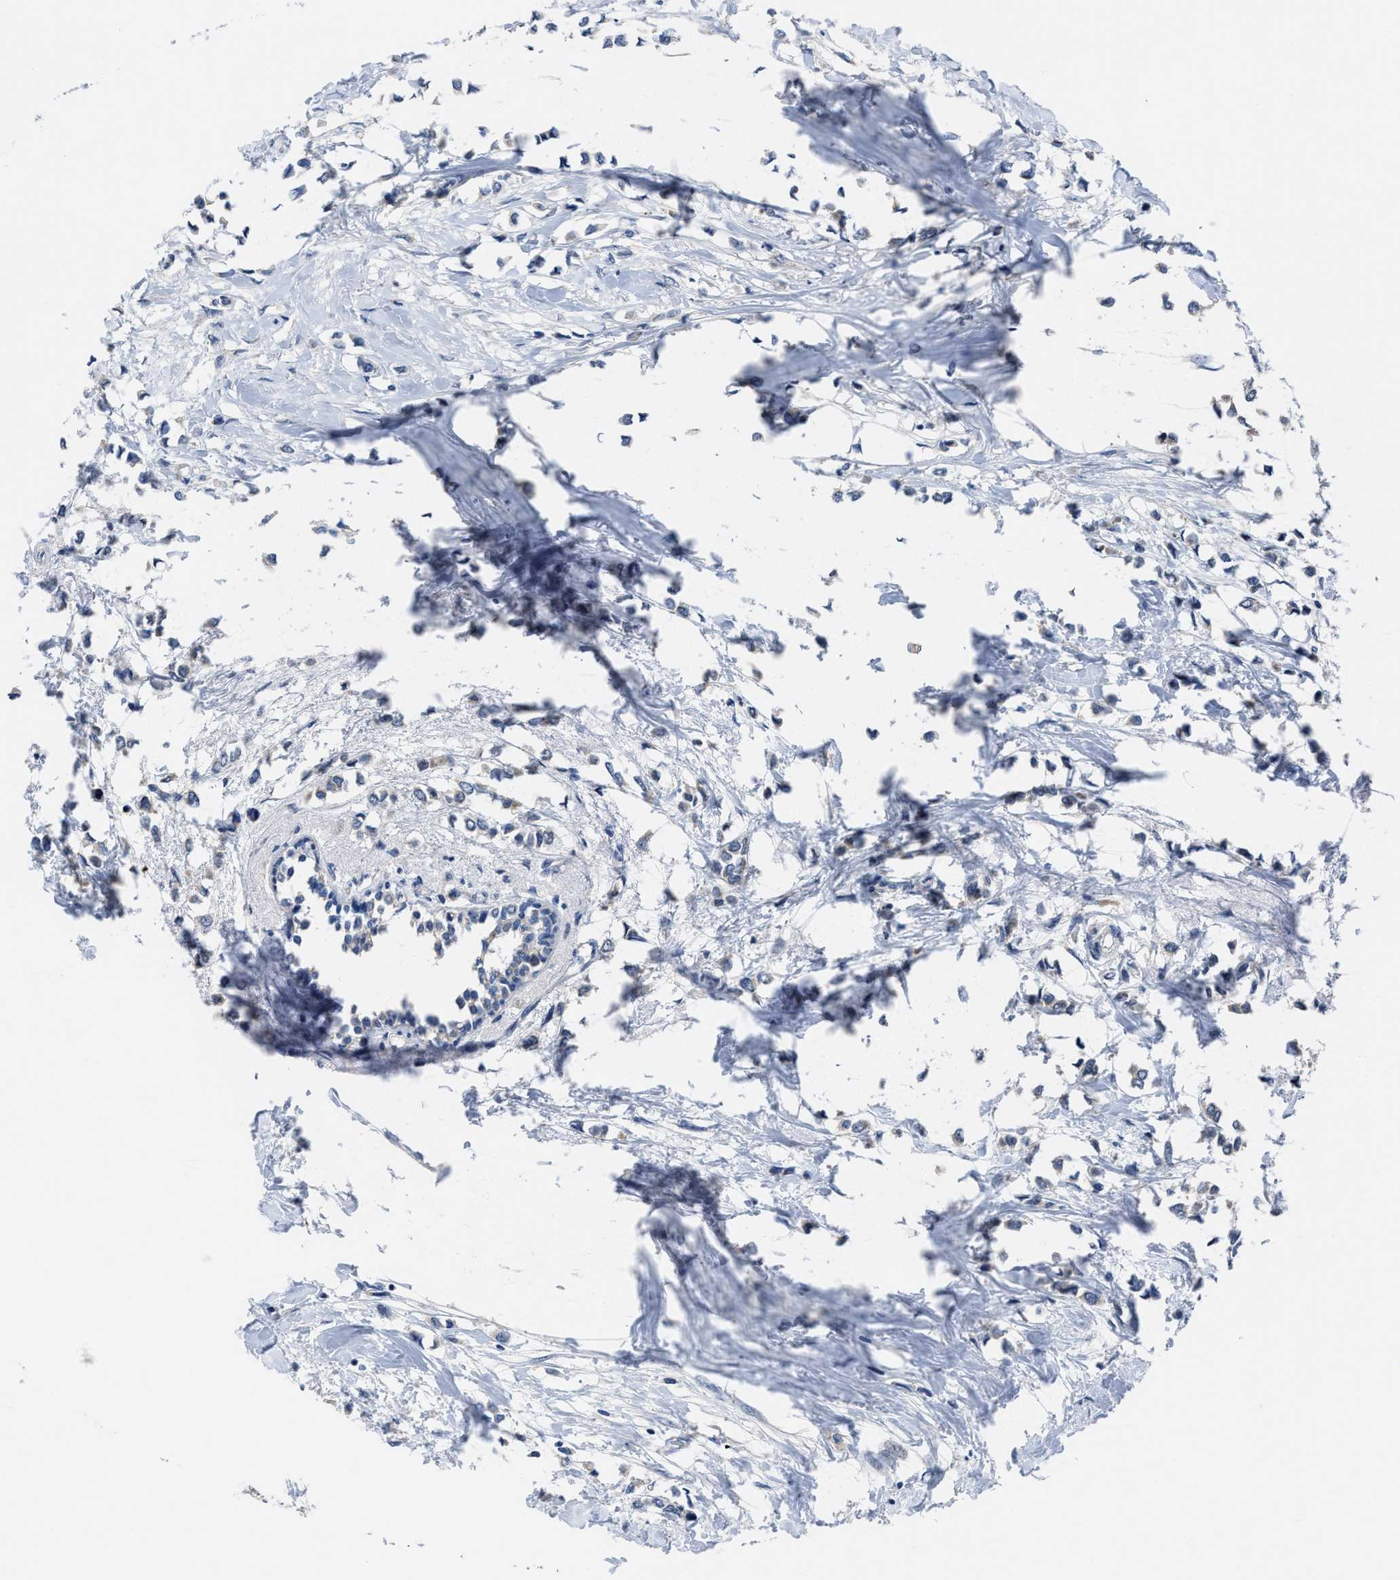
{"staining": {"intensity": "negative", "quantity": "none", "location": "none"}, "tissue": "breast cancer", "cell_type": "Tumor cells", "image_type": "cancer", "snomed": [{"axis": "morphology", "description": "Lobular carcinoma"}, {"axis": "topography", "description": "Breast"}], "caption": "Protein analysis of breast lobular carcinoma reveals no significant expression in tumor cells.", "gene": "ID3", "patient": {"sex": "female", "age": 51}}